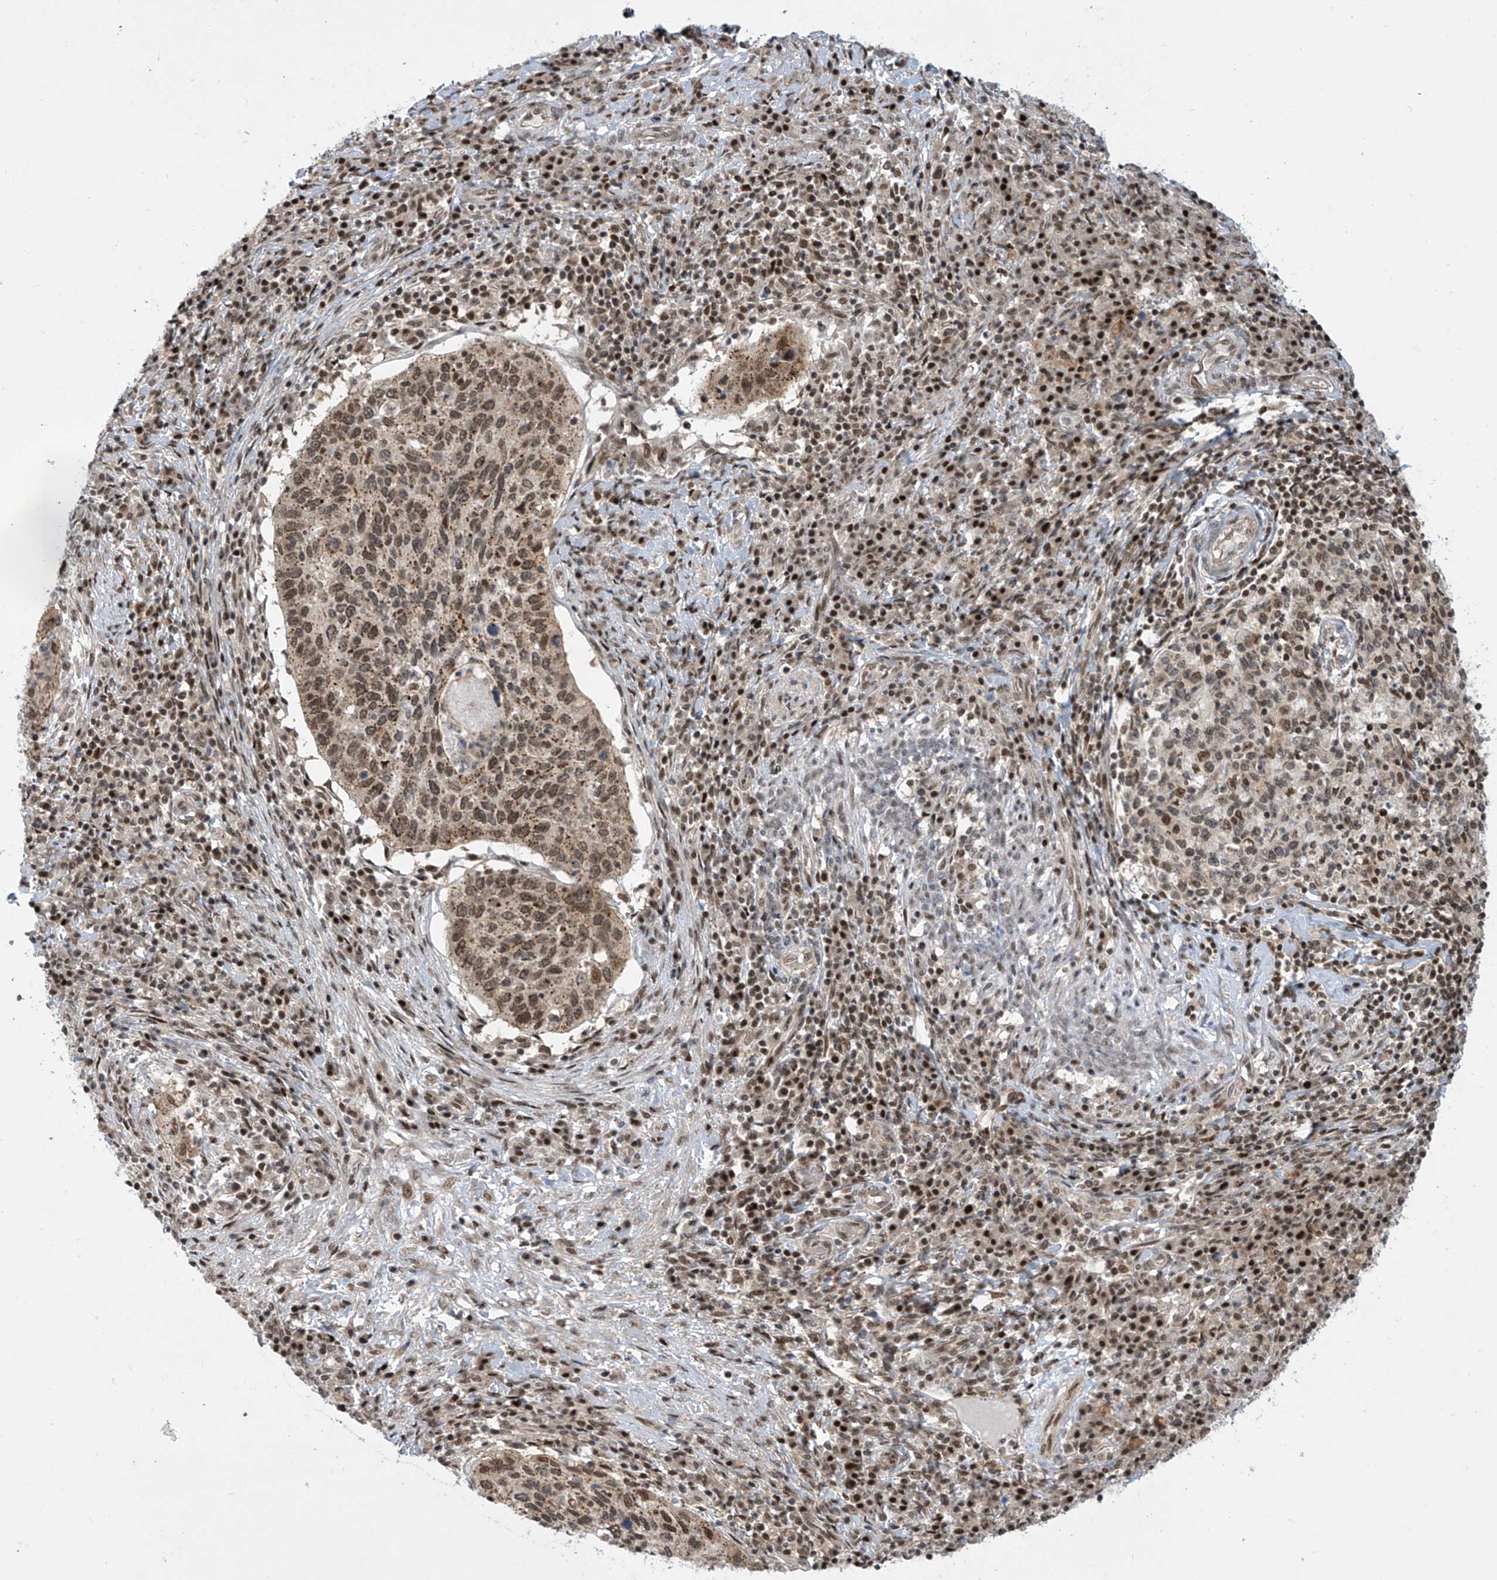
{"staining": {"intensity": "moderate", "quantity": ">75%", "location": "cytoplasmic/membranous,nuclear"}, "tissue": "cervical cancer", "cell_type": "Tumor cells", "image_type": "cancer", "snomed": [{"axis": "morphology", "description": "Squamous cell carcinoma, NOS"}, {"axis": "topography", "description": "Cervix"}], "caption": "Cervical cancer (squamous cell carcinoma) stained for a protein demonstrates moderate cytoplasmic/membranous and nuclear positivity in tumor cells.", "gene": "LAGE3", "patient": {"sex": "female", "age": 38}}